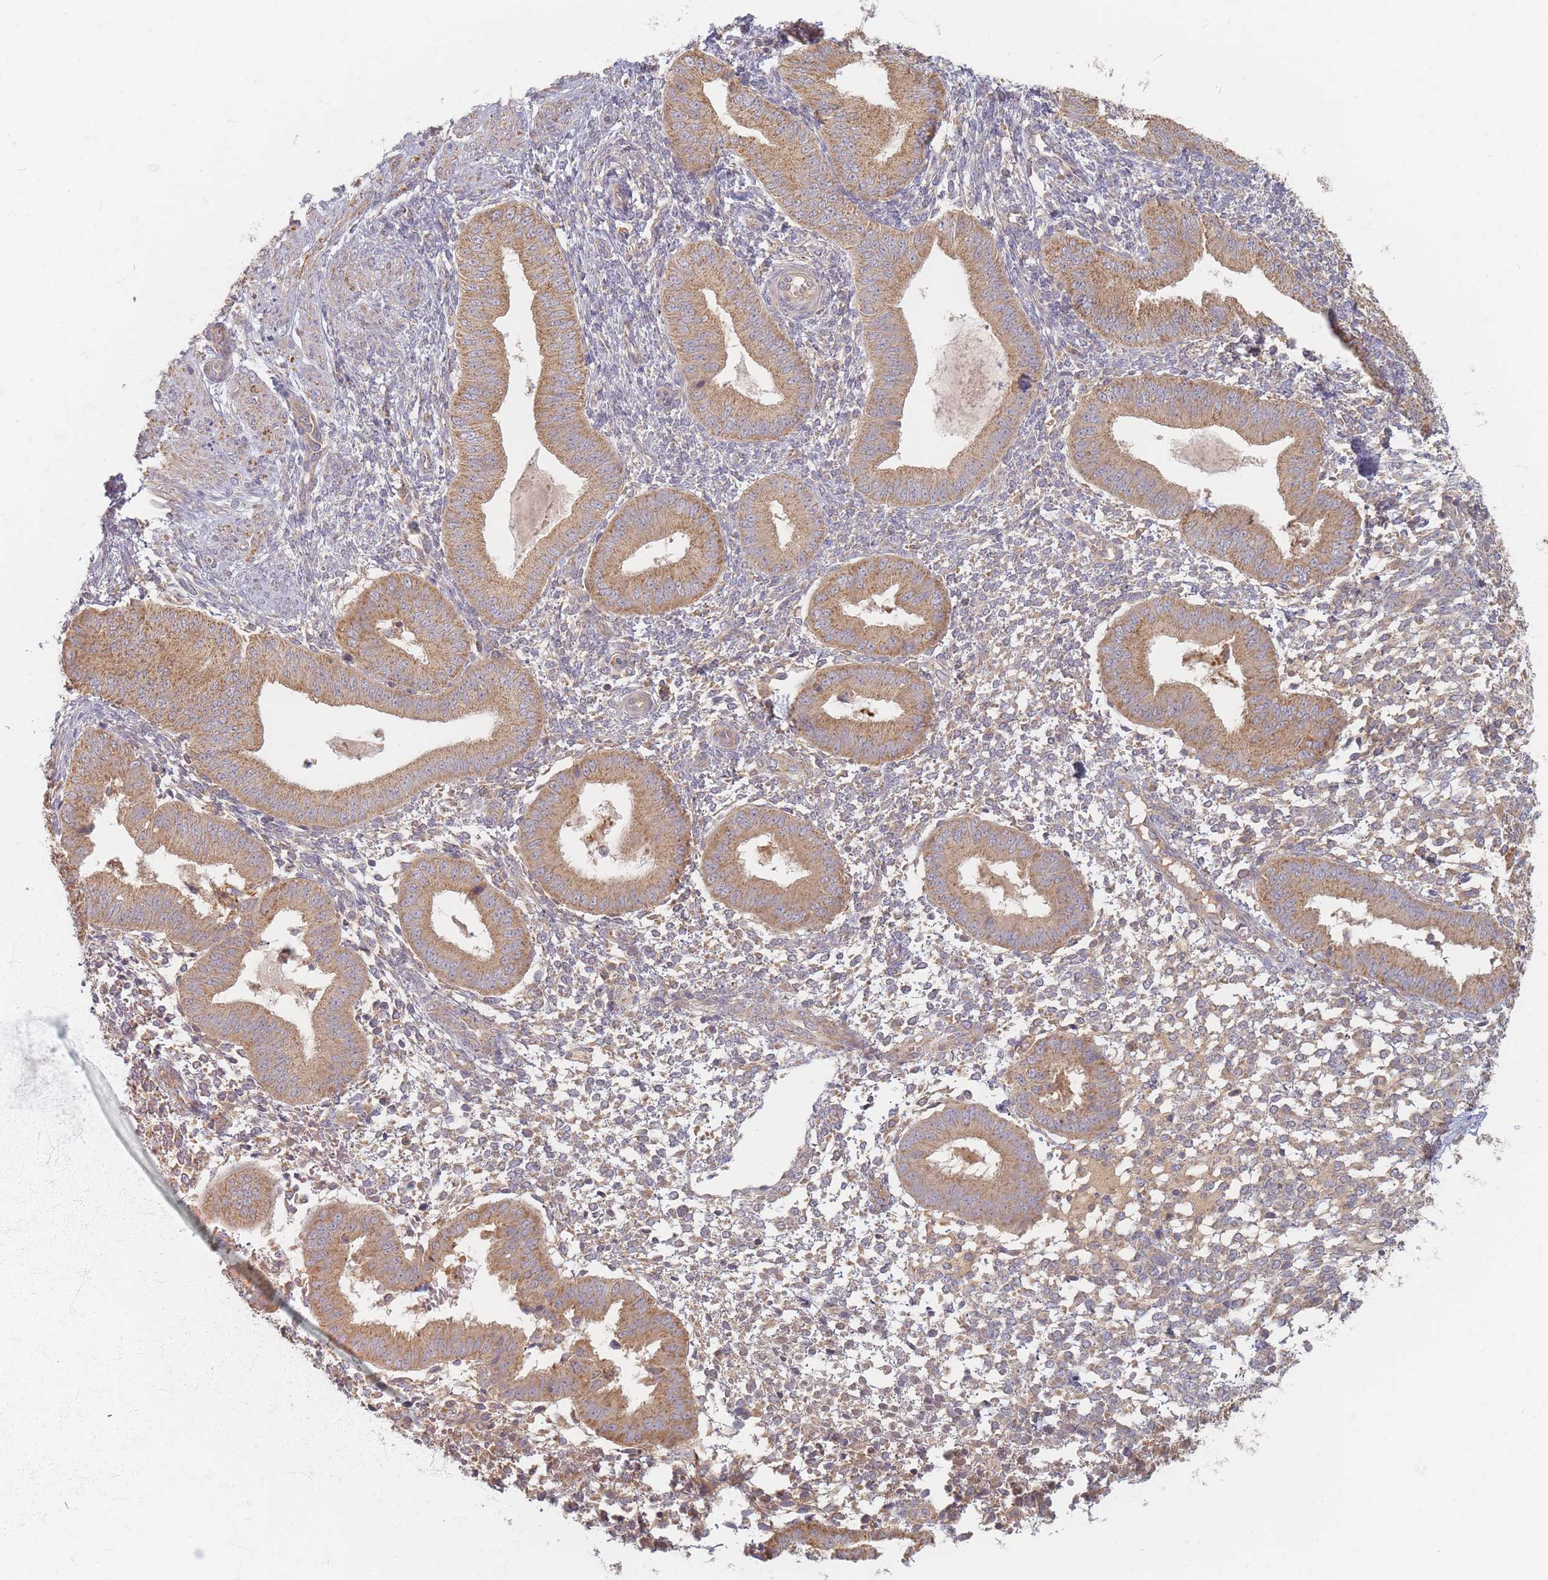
{"staining": {"intensity": "moderate", "quantity": "<25%", "location": "cytoplasmic/membranous"}, "tissue": "endometrium", "cell_type": "Cells in endometrial stroma", "image_type": "normal", "snomed": [{"axis": "morphology", "description": "Normal tissue, NOS"}, {"axis": "topography", "description": "Endometrium"}], "caption": "Moderate cytoplasmic/membranous expression is present in approximately <25% of cells in endometrial stroma in unremarkable endometrium. The protein is stained brown, and the nuclei are stained in blue (DAB IHC with brightfield microscopy, high magnification).", "gene": "SLC35F3", "patient": {"sex": "female", "age": 49}}